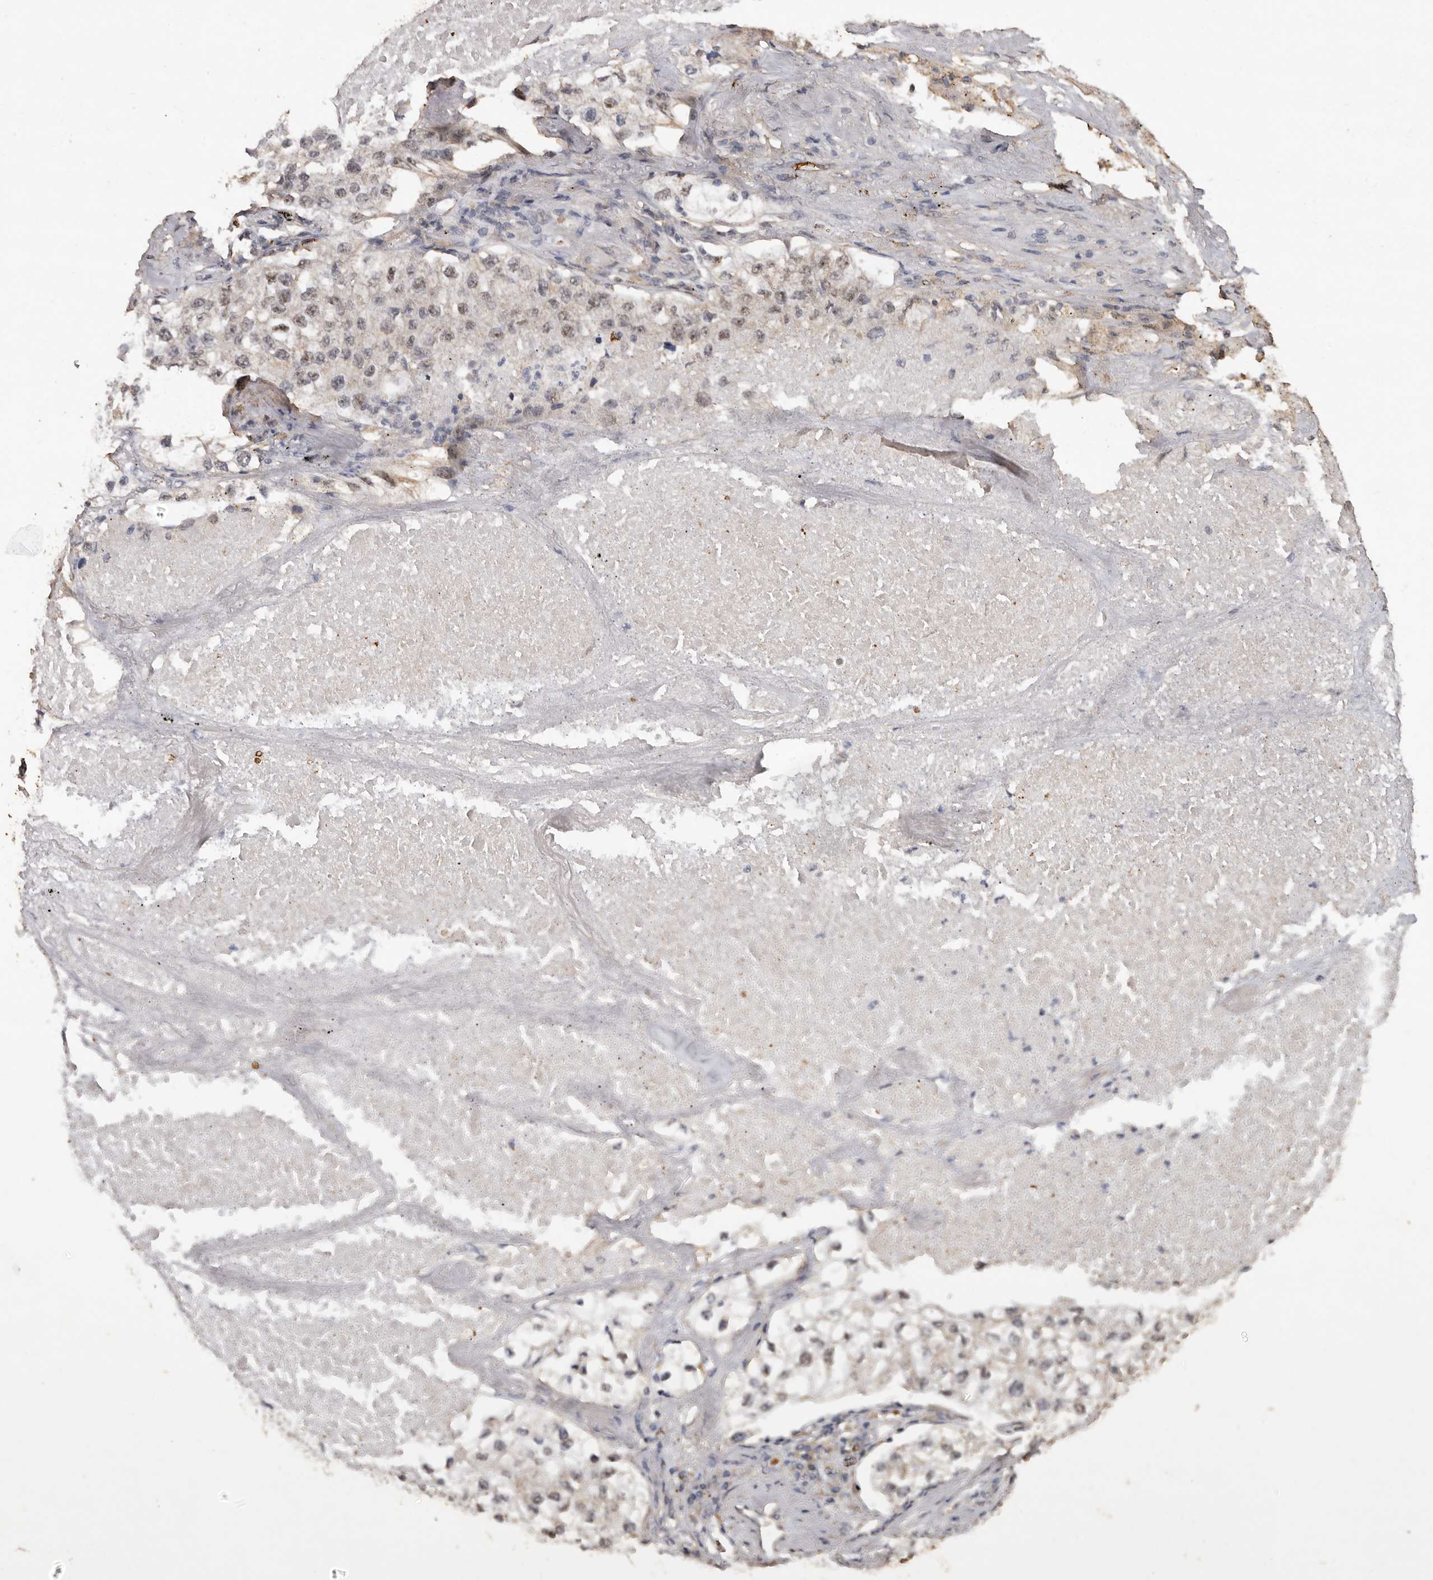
{"staining": {"intensity": "weak", "quantity": "<25%", "location": "nuclear"}, "tissue": "lung cancer", "cell_type": "Tumor cells", "image_type": "cancer", "snomed": [{"axis": "morphology", "description": "Adenocarcinoma, NOS"}, {"axis": "topography", "description": "Lung"}], "caption": "A histopathology image of human lung cancer (adenocarcinoma) is negative for staining in tumor cells.", "gene": "GRAMD2A", "patient": {"sex": "male", "age": 63}}